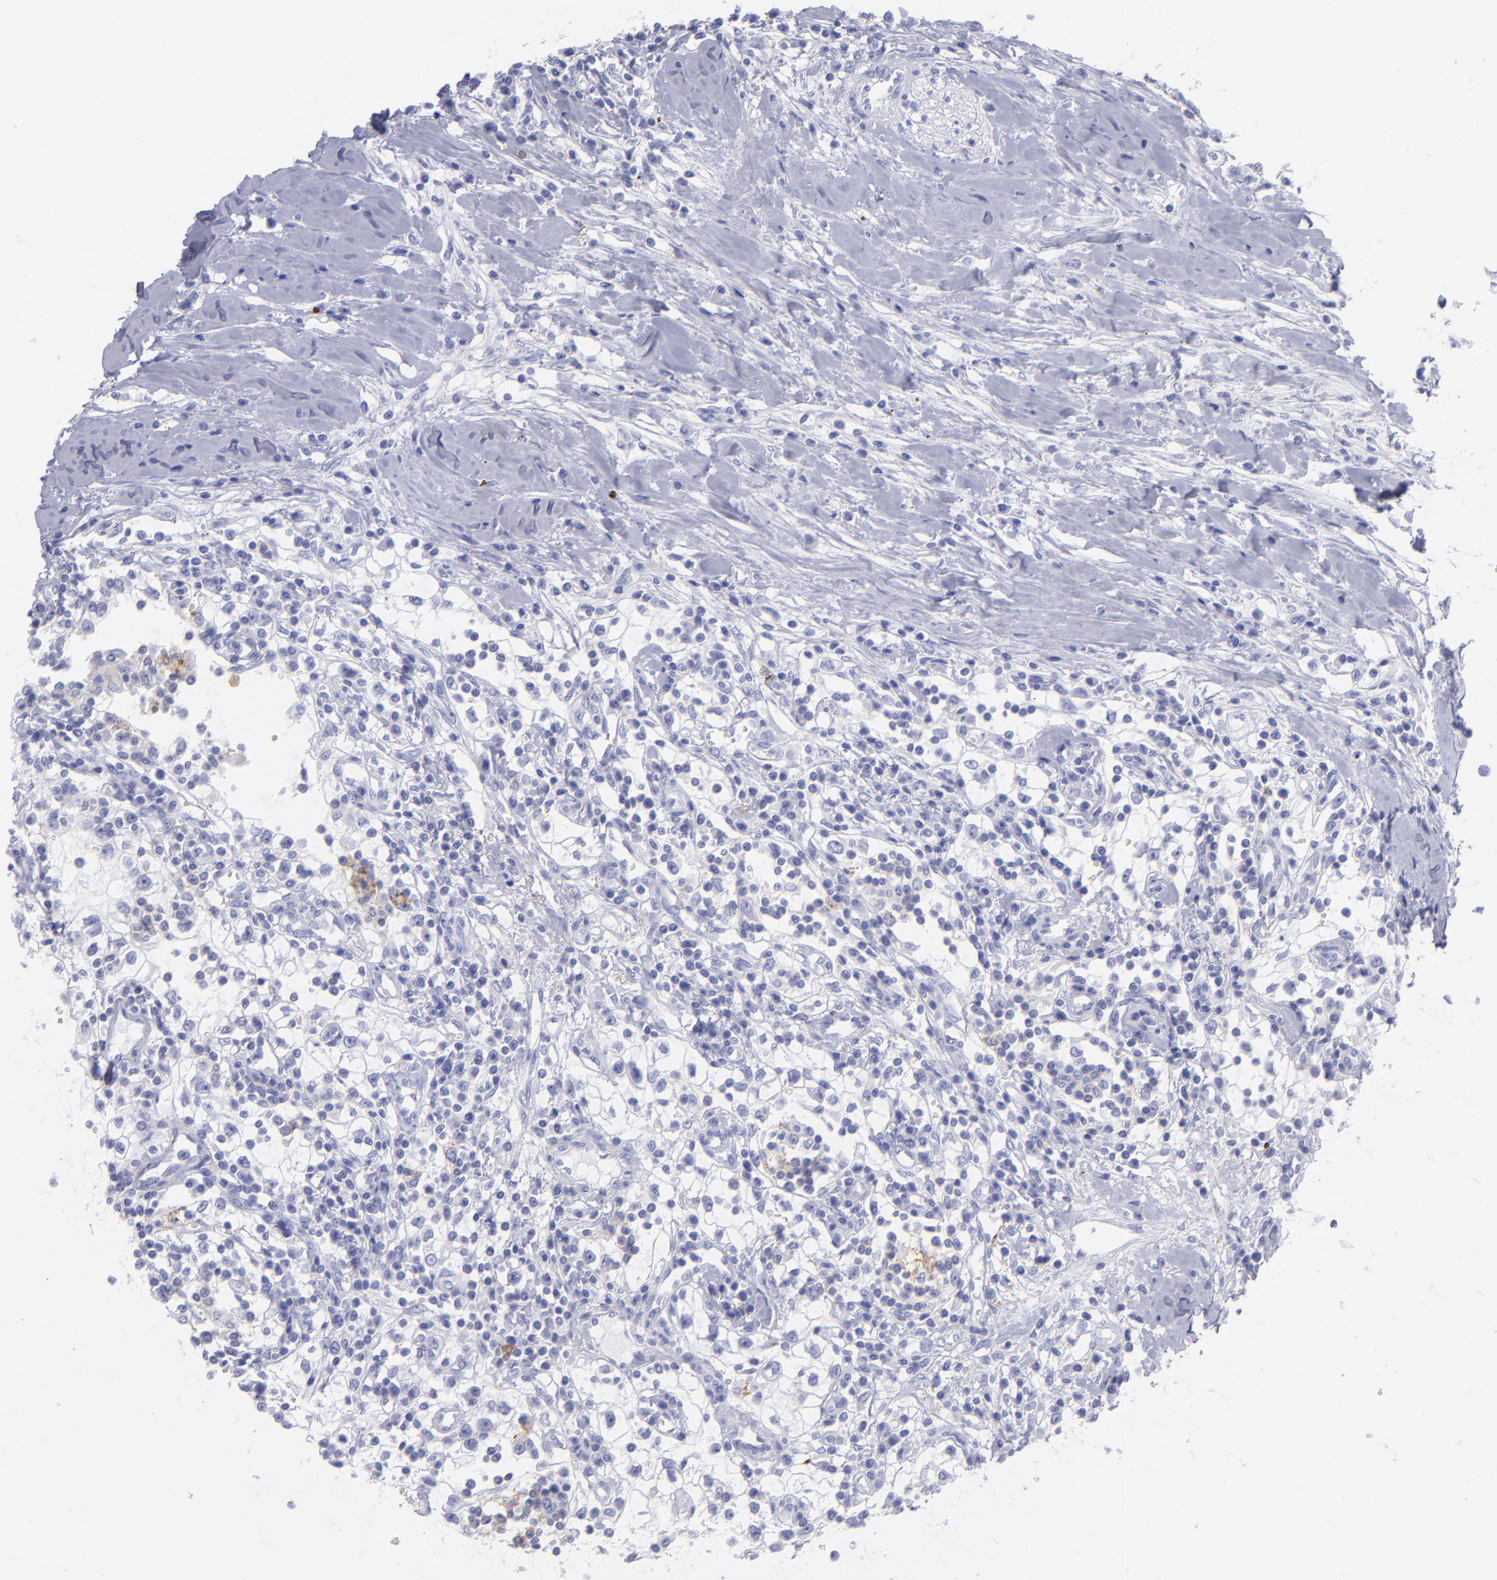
{"staining": {"intensity": "negative", "quantity": "none", "location": "none"}, "tissue": "renal cancer", "cell_type": "Tumor cells", "image_type": "cancer", "snomed": [{"axis": "morphology", "description": "Adenocarcinoma, NOS"}, {"axis": "topography", "description": "Kidney"}], "caption": "Renal adenocarcinoma was stained to show a protein in brown. There is no significant staining in tumor cells. The staining is performed using DAB (3,3'-diaminobenzidine) brown chromogen with nuclei counter-stained in using hematoxylin.", "gene": "CD82", "patient": {"sex": "male", "age": 82}}